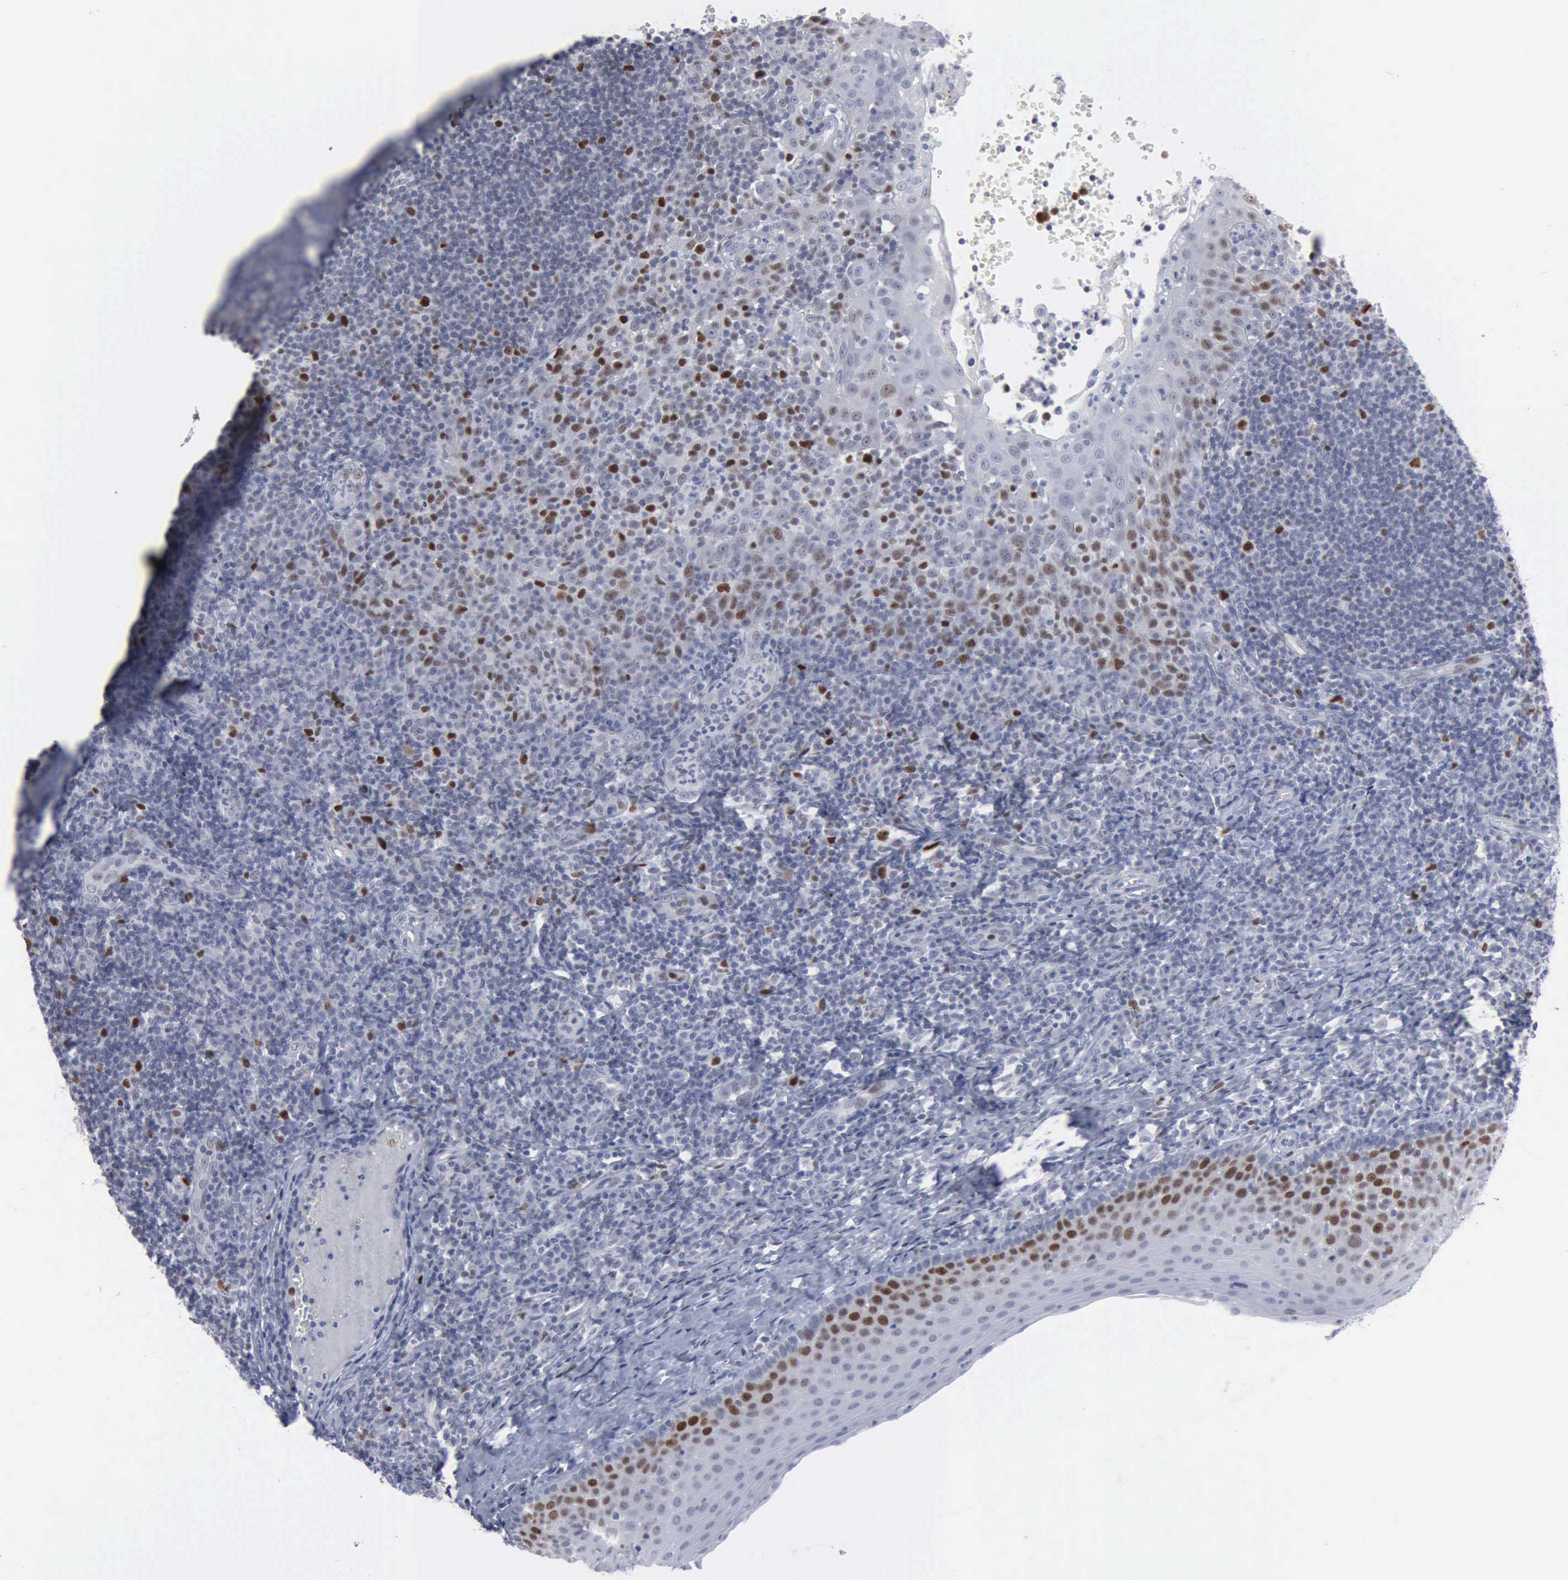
{"staining": {"intensity": "strong", "quantity": ">75%", "location": "nuclear"}, "tissue": "tonsil", "cell_type": "Germinal center cells", "image_type": "normal", "snomed": [{"axis": "morphology", "description": "Normal tissue, NOS"}, {"axis": "topography", "description": "Tonsil"}], "caption": "Protein analysis of unremarkable tonsil reveals strong nuclear positivity in about >75% of germinal center cells. Nuclei are stained in blue.", "gene": "MCM5", "patient": {"sex": "female", "age": 40}}